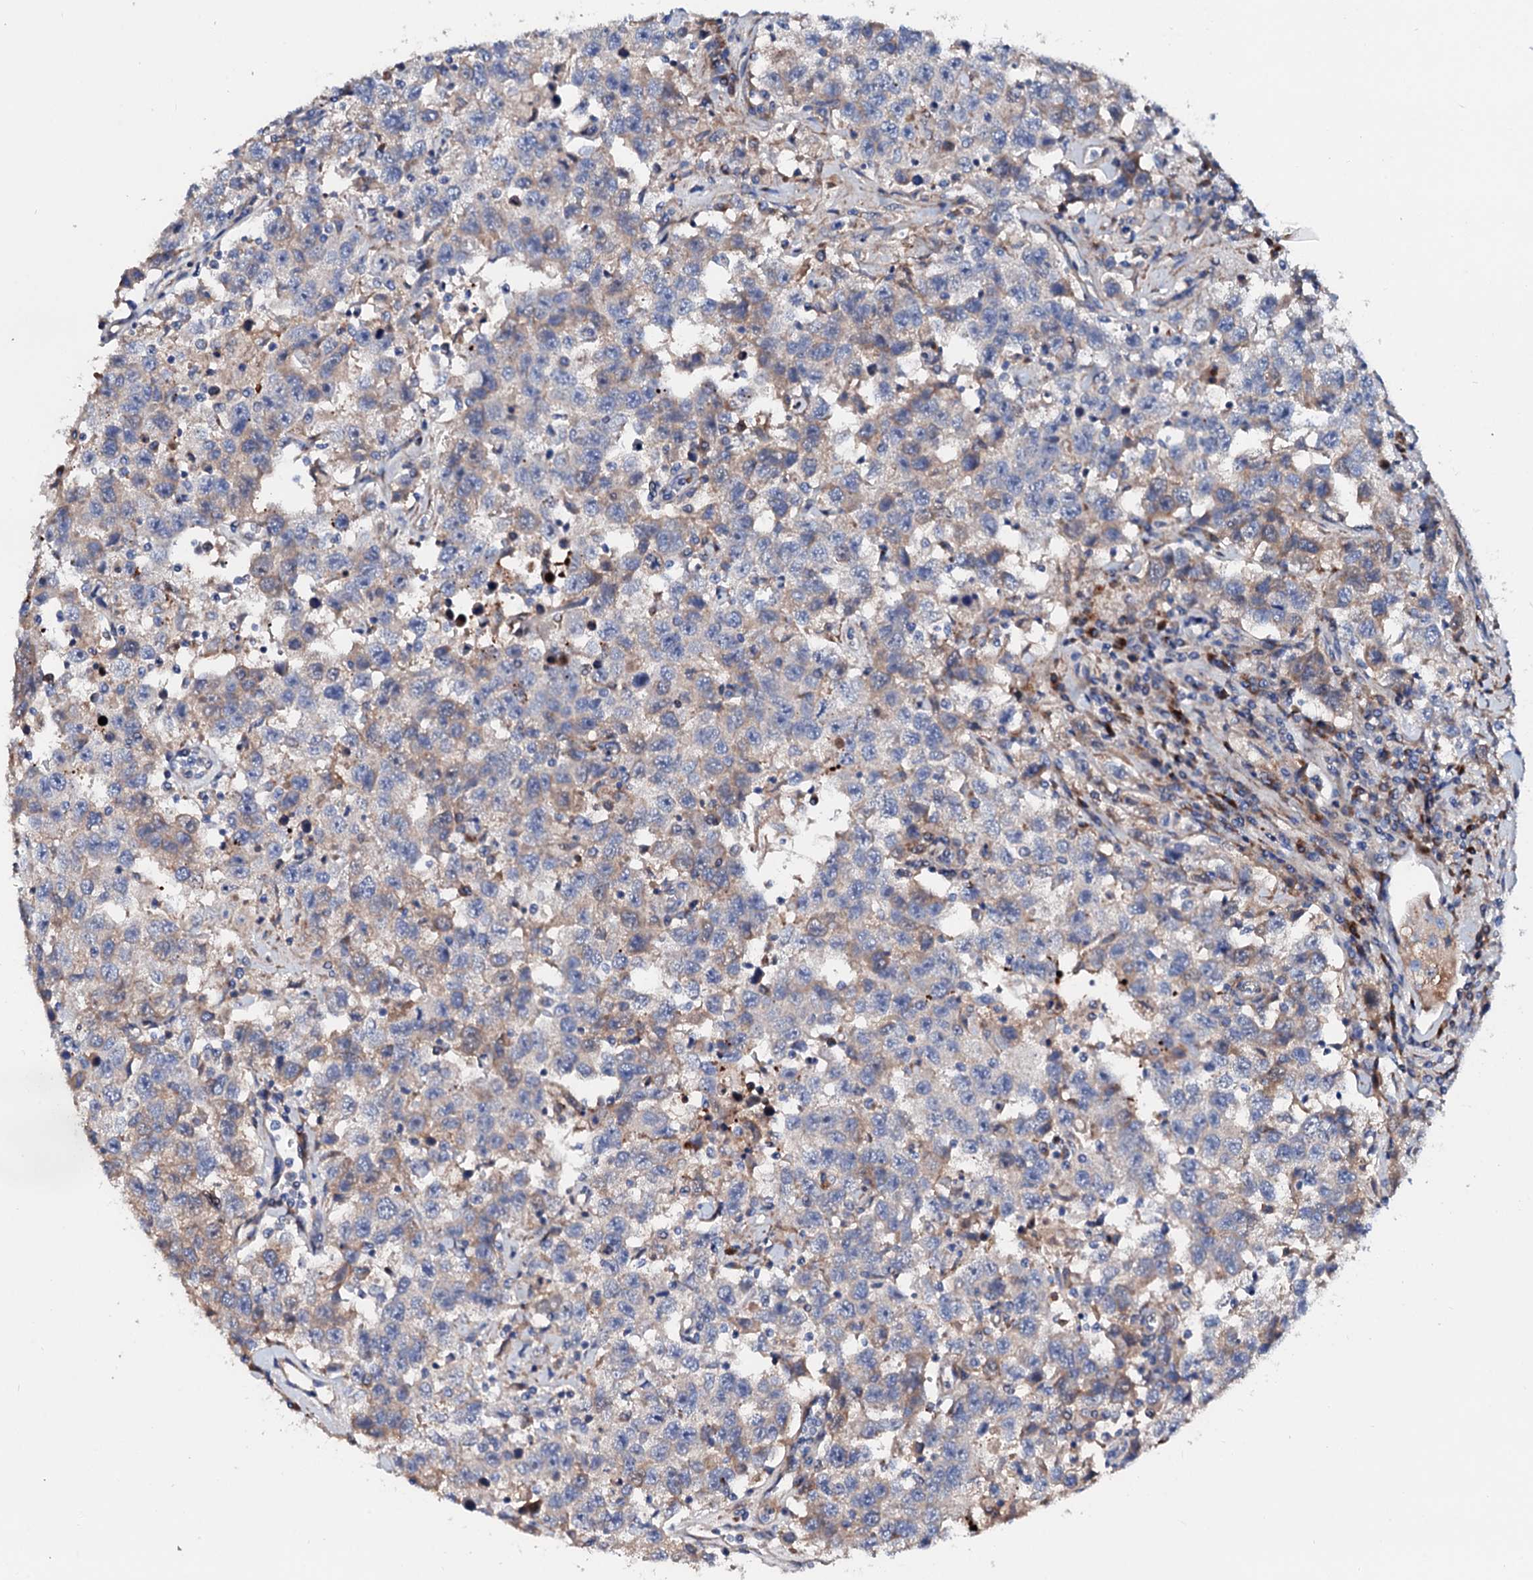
{"staining": {"intensity": "weak", "quantity": "<25%", "location": "cytoplasmic/membranous"}, "tissue": "testis cancer", "cell_type": "Tumor cells", "image_type": "cancer", "snomed": [{"axis": "morphology", "description": "Seminoma, NOS"}, {"axis": "topography", "description": "Testis"}], "caption": "The IHC histopathology image has no significant staining in tumor cells of seminoma (testis) tissue.", "gene": "SLC10A7", "patient": {"sex": "male", "age": 41}}